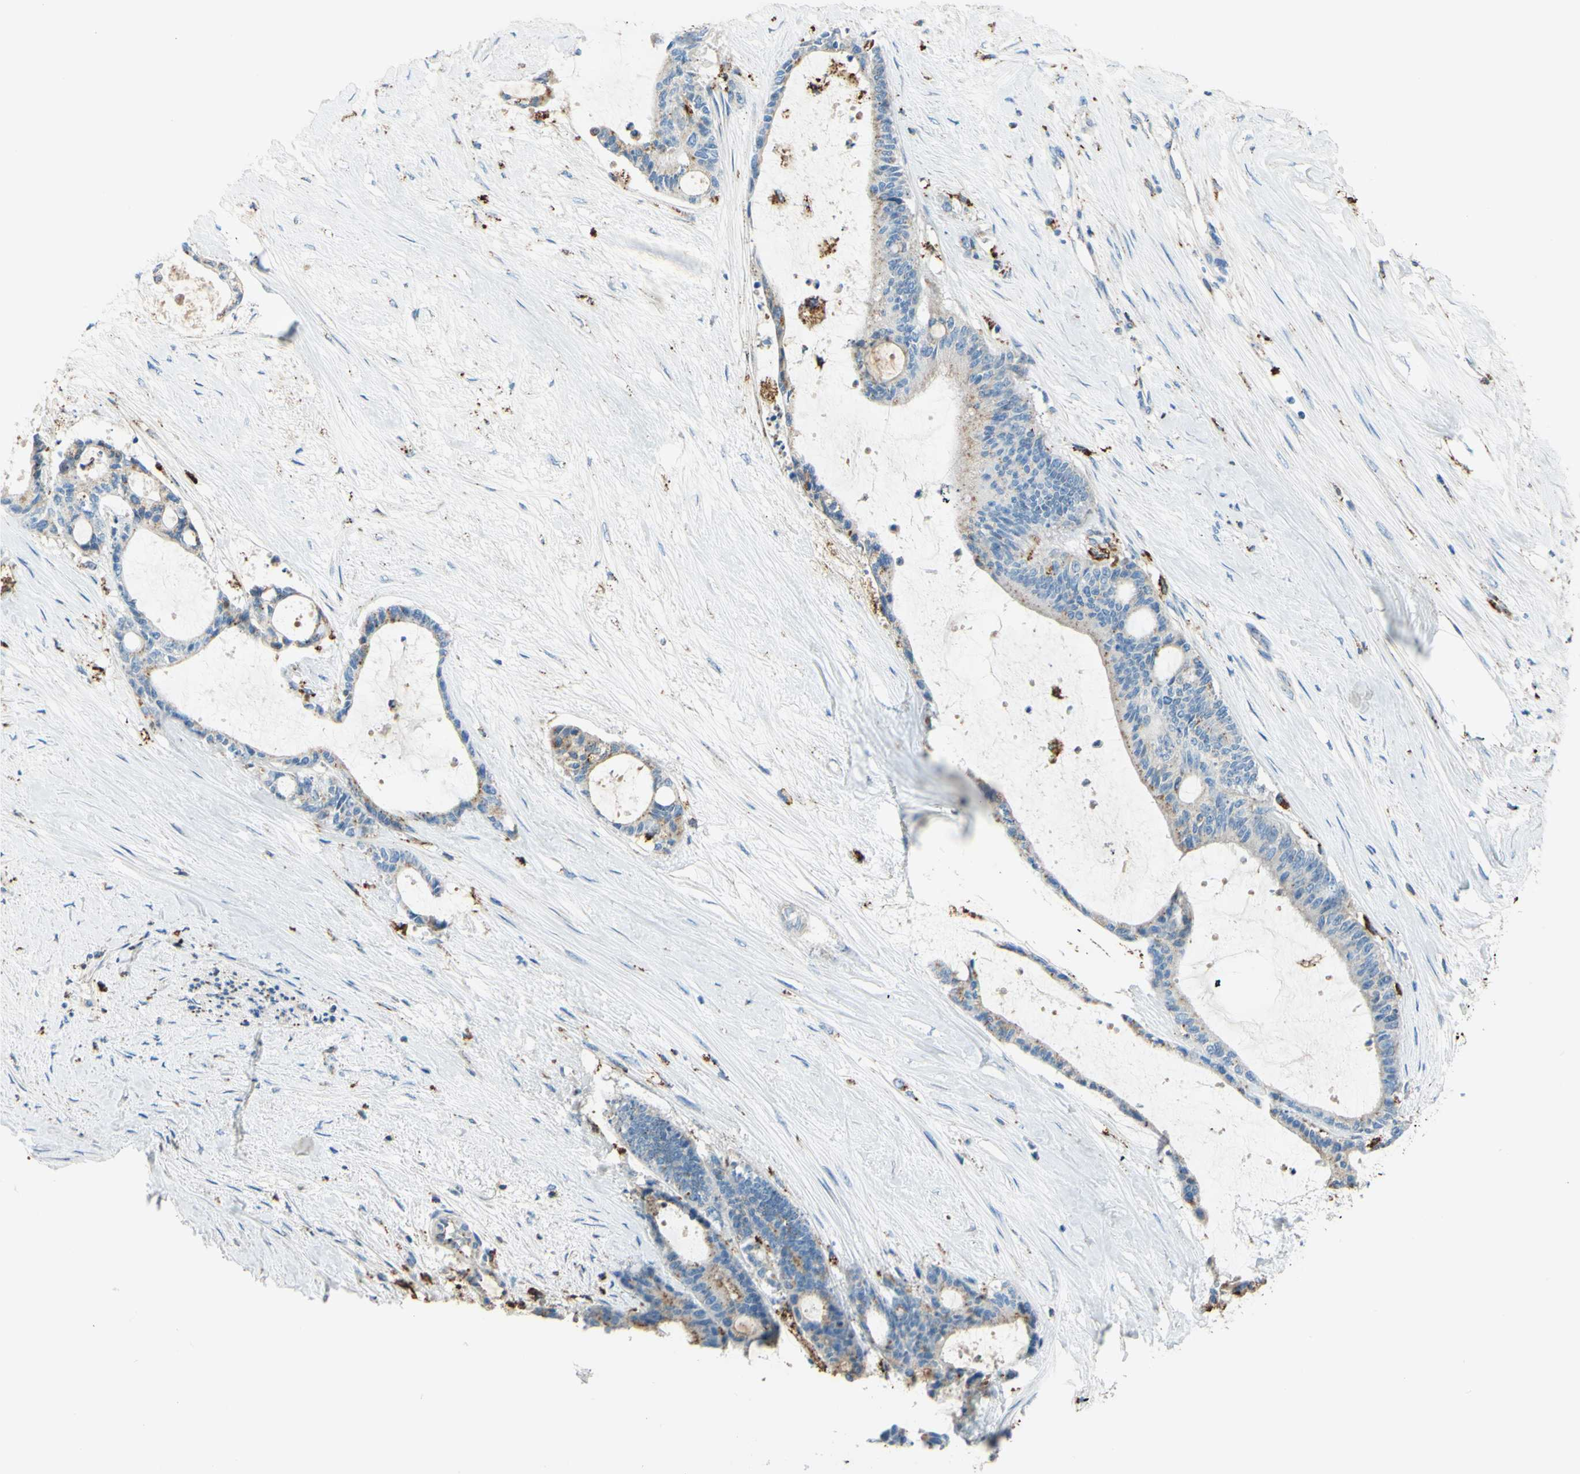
{"staining": {"intensity": "weak", "quantity": ">75%", "location": "cytoplasmic/membranous"}, "tissue": "liver cancer", "cell_type": "Tumor cells", "image_type": "cancer", "snomed": [{"axis": "morphology", "description": "Cholangiocarcinoma"}, {"axis": "topography", "description": "Liver"}], "caption": "Weak cytoplasmic/membranous protein staining is present in approximately >75% of tumor cells in cholangiocarcinoma (liver).", "gene": "CTSD", "patient": {"sex": "female", "age": 73}}